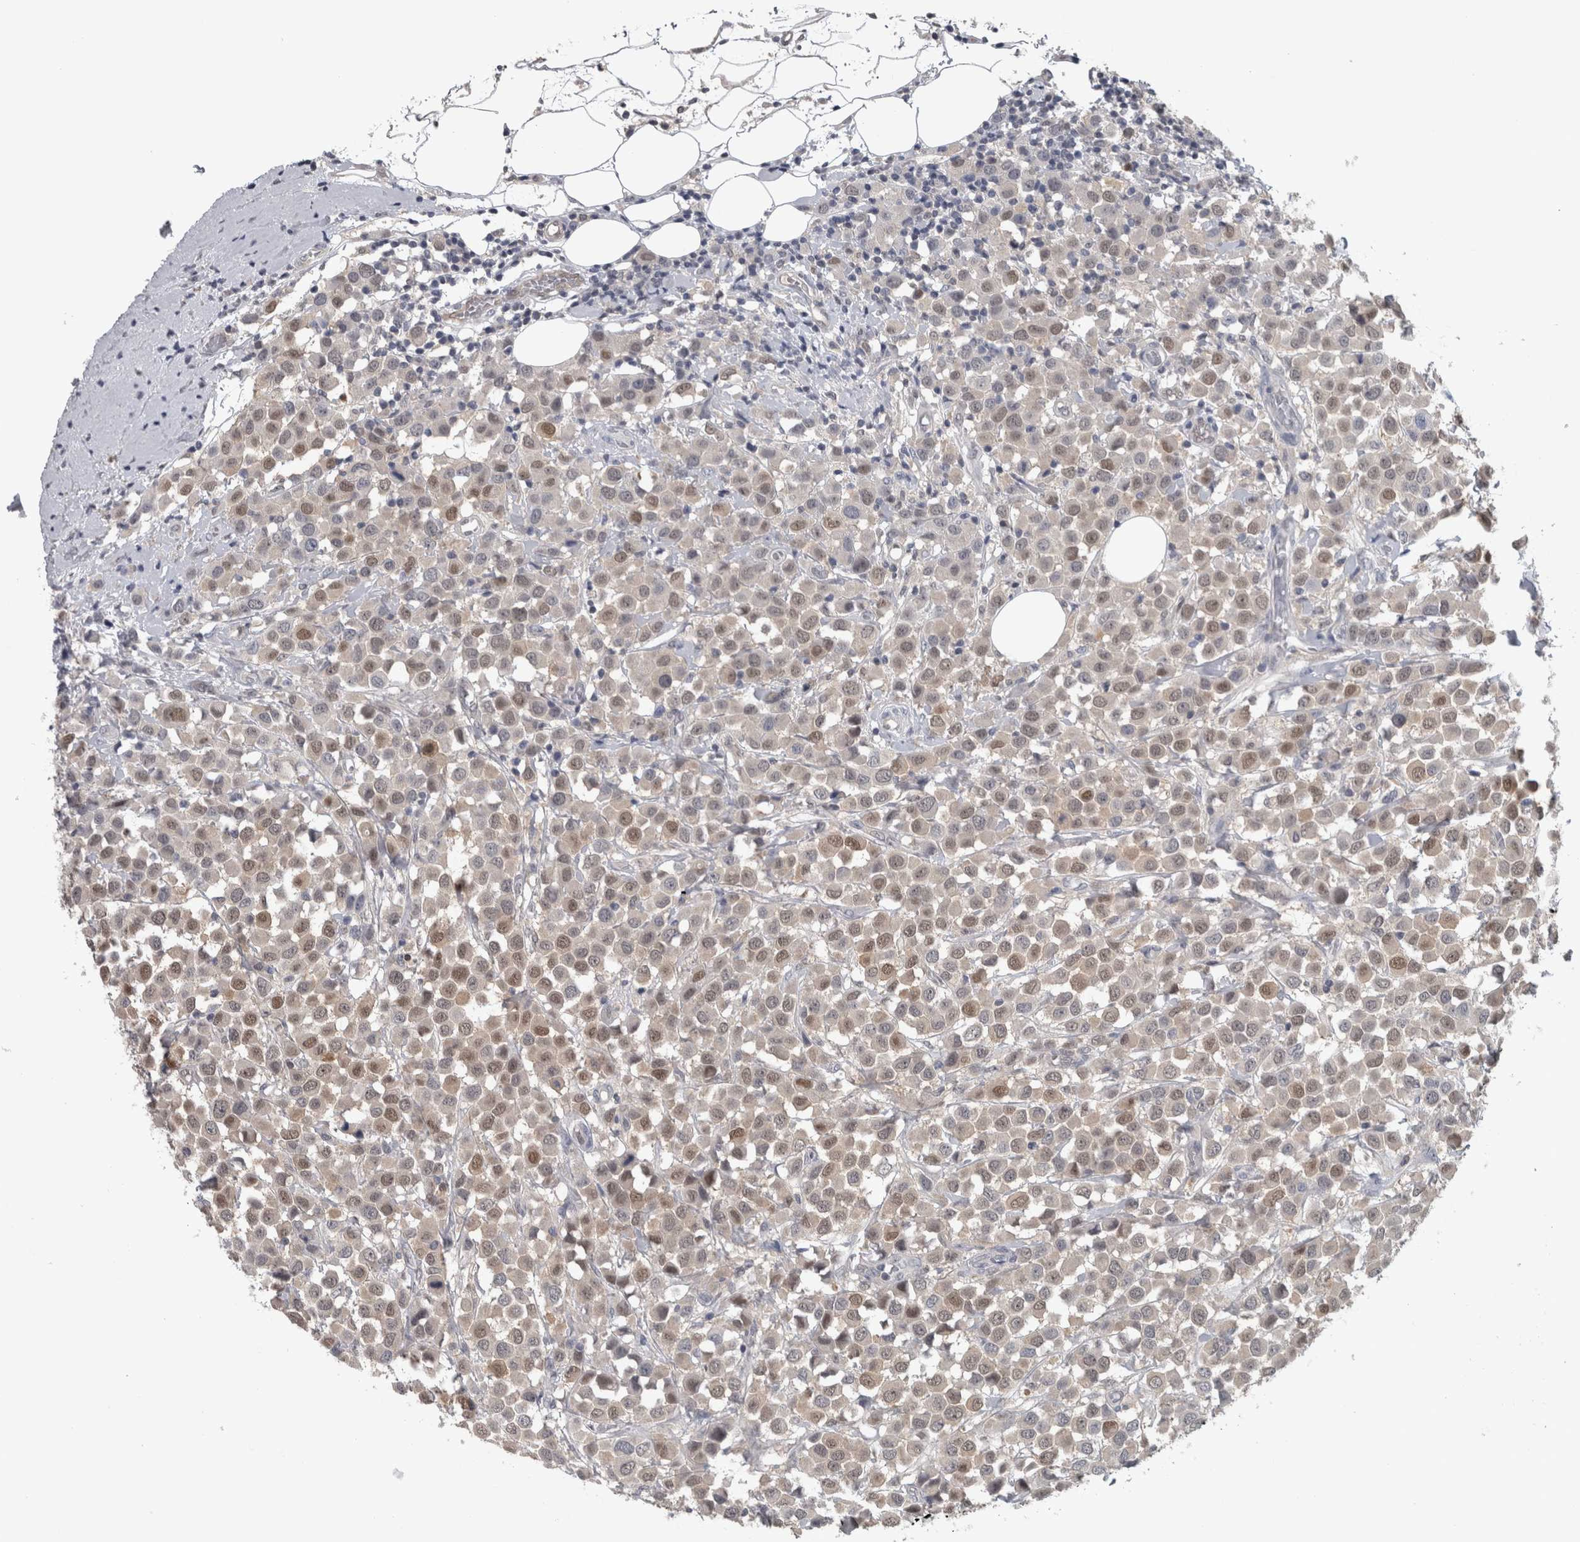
{"staining": {"intensity": "weak", "quantity": ">75%", "location": "nuclear"}, "tissue": "breast cancer", "cell_type": "Tumor cells", "image_type": "cancer", "snomed": [{"axis": "morphology", "description": "Duct carcinoma"}, {"axis": "topography", "description": "Breast"}], "caption": "IHC staining of breast cancer, which displays low levels of weak nuclear positivity in about >75% of tumor cells indicating weak nuclear protein positivity. The staining was performed using DAB (brown) for protein detection and nuclei were counterstained in hematoxylin (blue).", "gene": "NAPRT", "patient": {"sex": "female", "age": 61}}